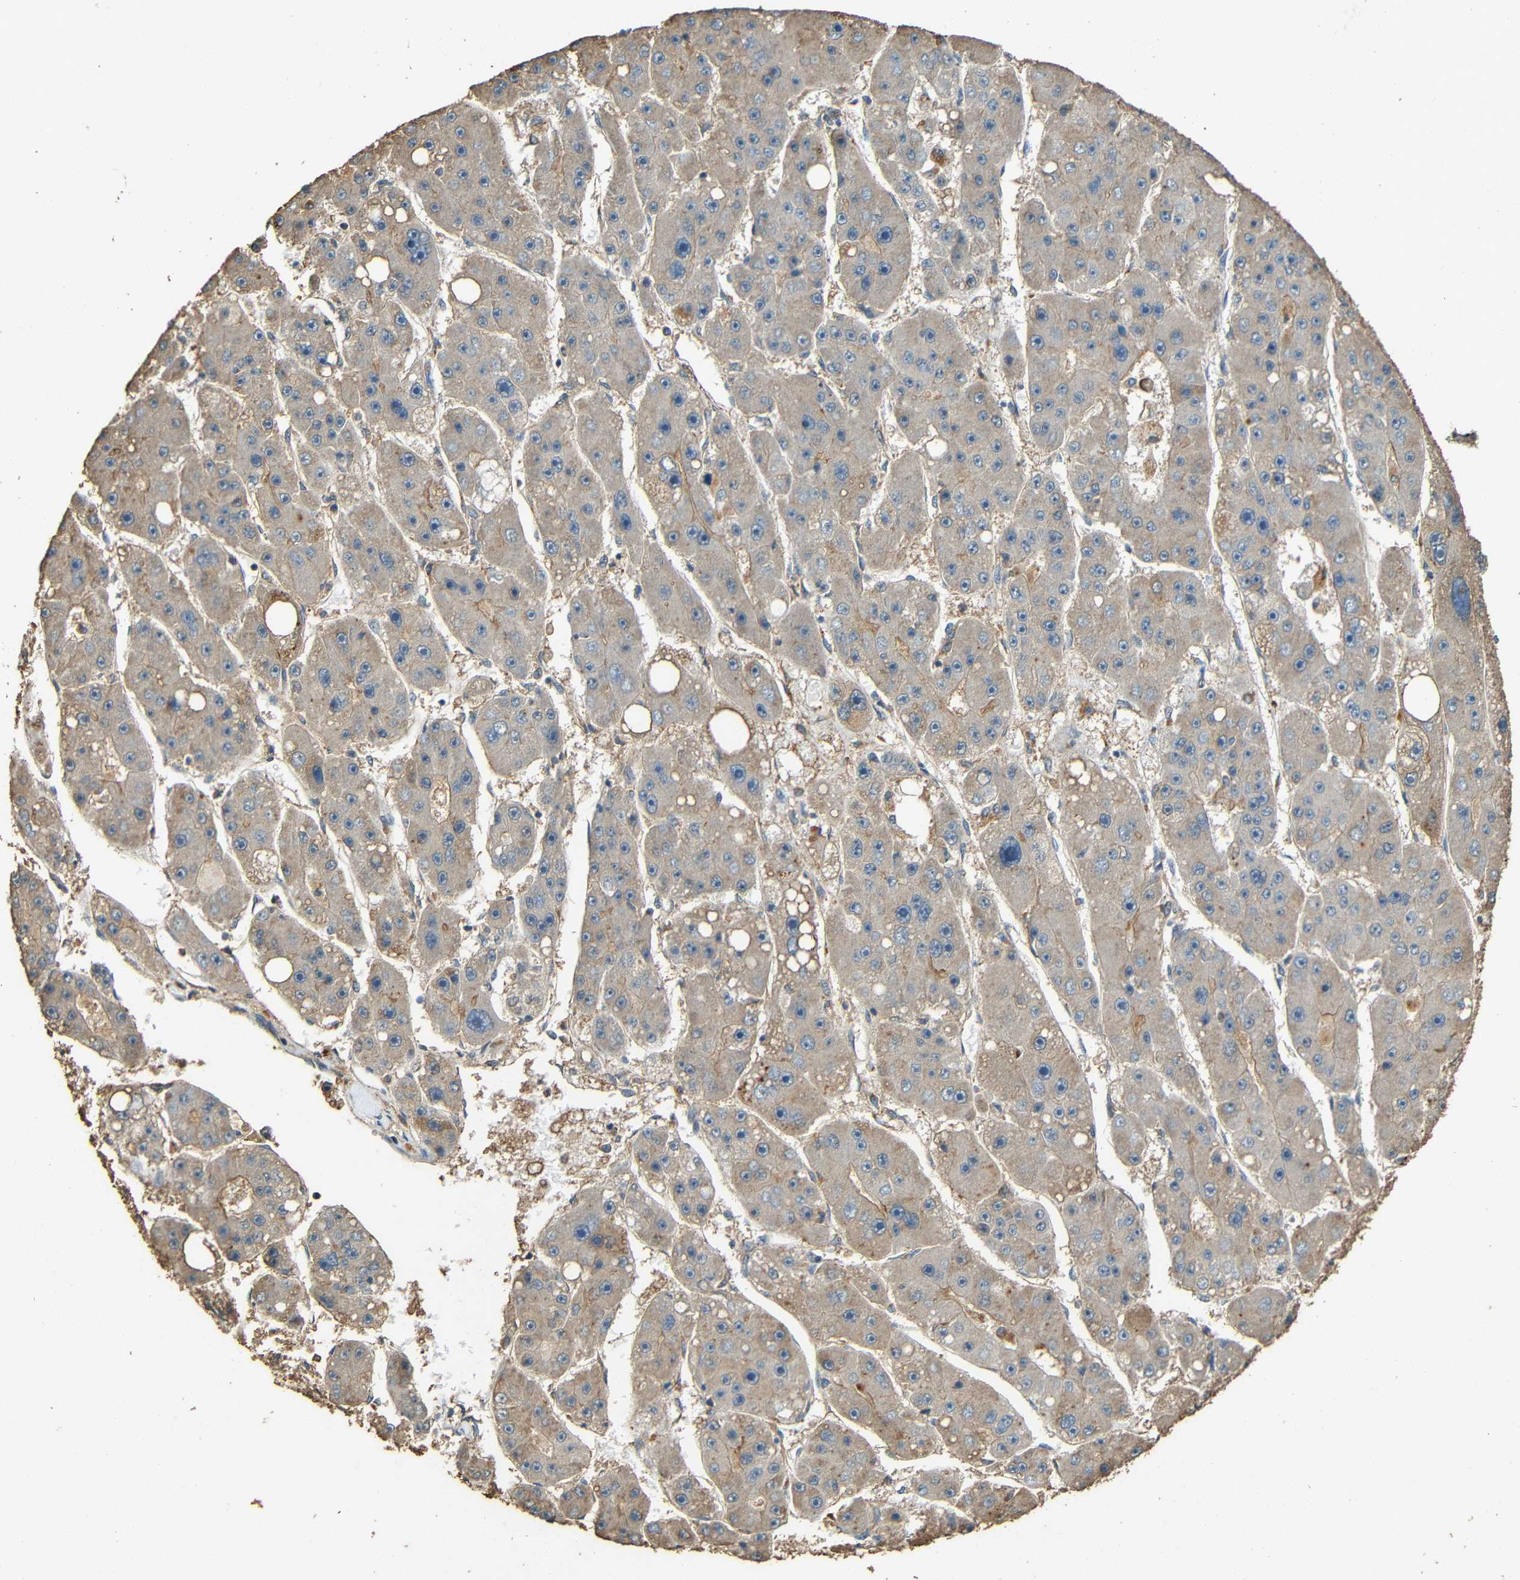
{"staining": {"intensity": "weak", "quantity": ">75%", "location": "cytoplasmic/membranous"}, "tissue": "liver cancer", "cell_type": "Tumor cells", "image_type": "cancer", "snomed": [{"axis": "morphology", "description": "Carcinoma, Hepatocellular, NOS"}, {"axis": "topography", "description": "Liver"}], "caption": "Liver cancer (hepatocellular carcinoma) stained with immunohistochemistry (IHC) reveals weak cytoplasmic/membranous expression in about >75% of tumor cells. (Brightfield microscopy of DAB IHC at high magnification).", "gene": "PDE5A", "patient": {"sex": "female", "age": 61}}